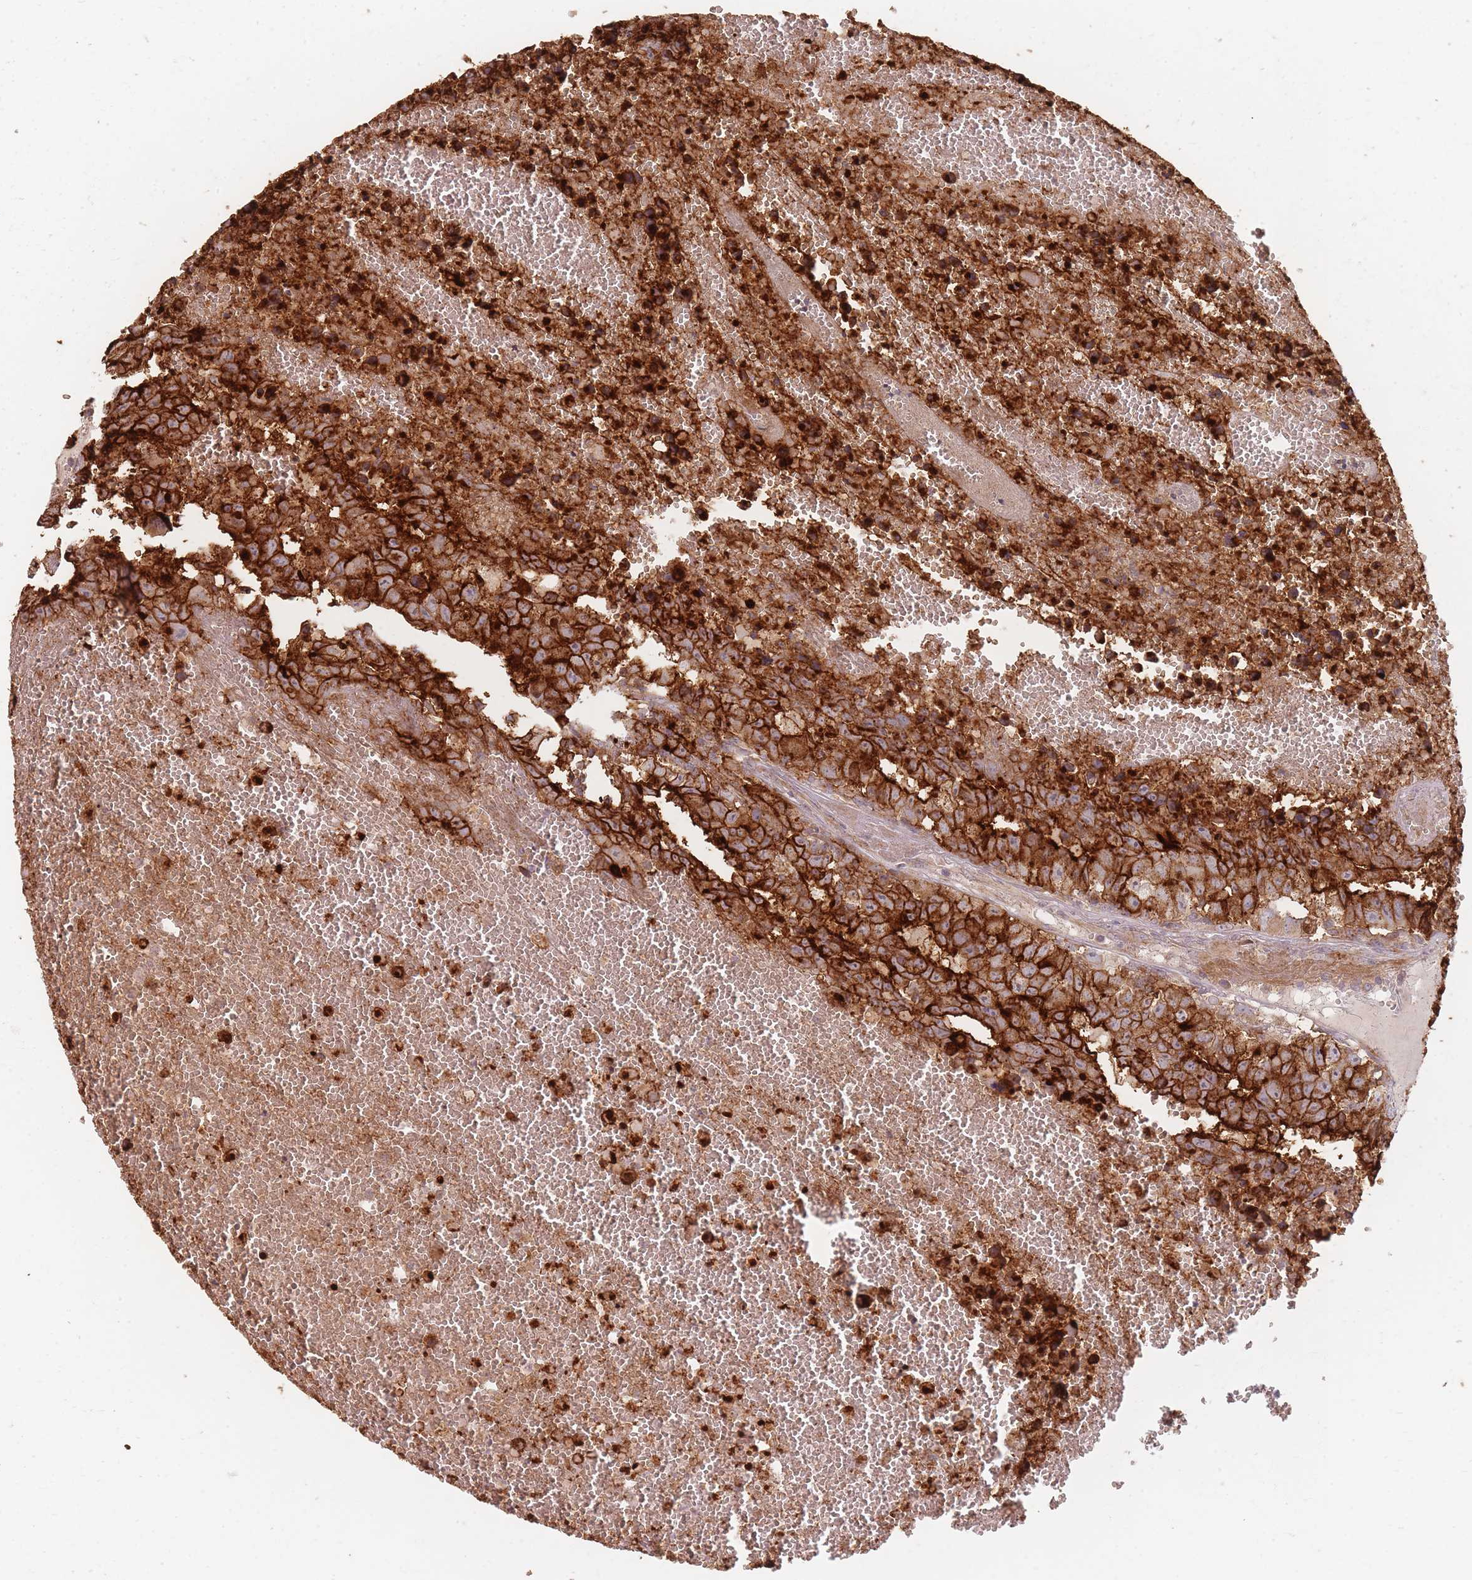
{"staining": {"intensity": "strong", "quantity": ">75%", "location": "cytoplasmic/membranous"}, "tissue": "testis cancer", "cell_type": "Tumor cells", "image_type": "cancer", "snomed": [{"axis": "morphology", "description": "Carcinoma, Embryonal, NOS"}, {"axis": "topography", "description": "Testis"}], "caption": "High-magnification brightfield microscopy of testis embryonal carcinoma stained with DAB (brown) and counterstained with hematoxylin (blue). tumor cells exhibit strong cytoplasmic/membranous staining is appreciated in approximately>75% of cells. The protein of interest is stained brown, and the nuclei are stained in blue (DAB (3,3'-diaminobenzidine) IHC with brightfield microscopy, high magnification).", "gene": "MRPS6", "patient": {"sex": "male", "age": 25}}